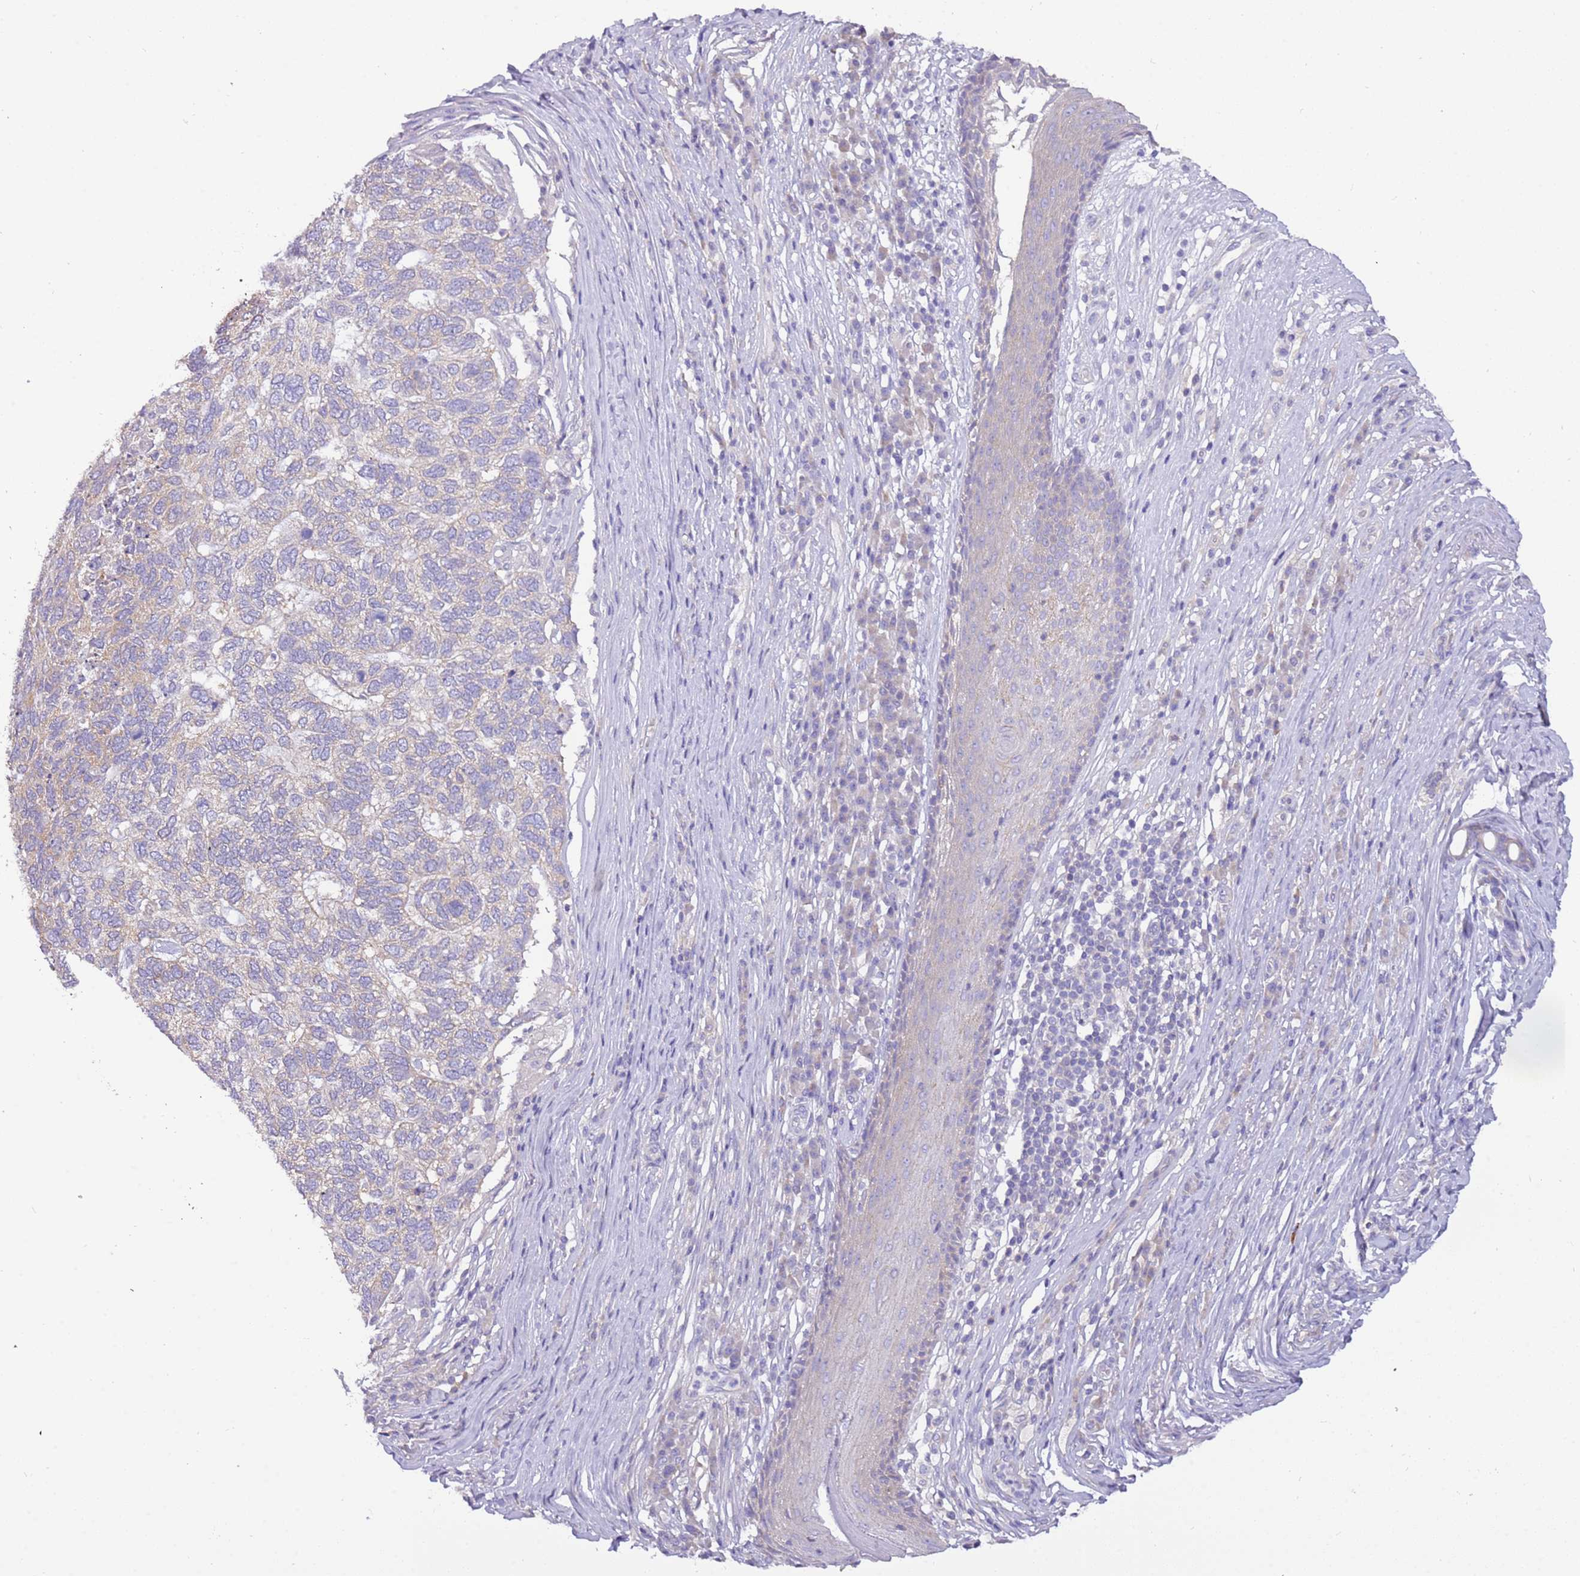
{"staining": {"intensity": "negative", "quantity": "none", "location": "none"}, "tissue": "skin cancer", "cell_type": "Tumor cells", "image_type": "cancer", "snomed": [{"axis": "morphology", "description": "Basal cell carcinoma"}, {"axis": "topography", "description": "Skin"}], "caption": "Tumor cells are negative for protein expression in human basal cell carcinoma (skin).", "gene": "STIP1", "patient": {"sex": "female", "age": 65}}